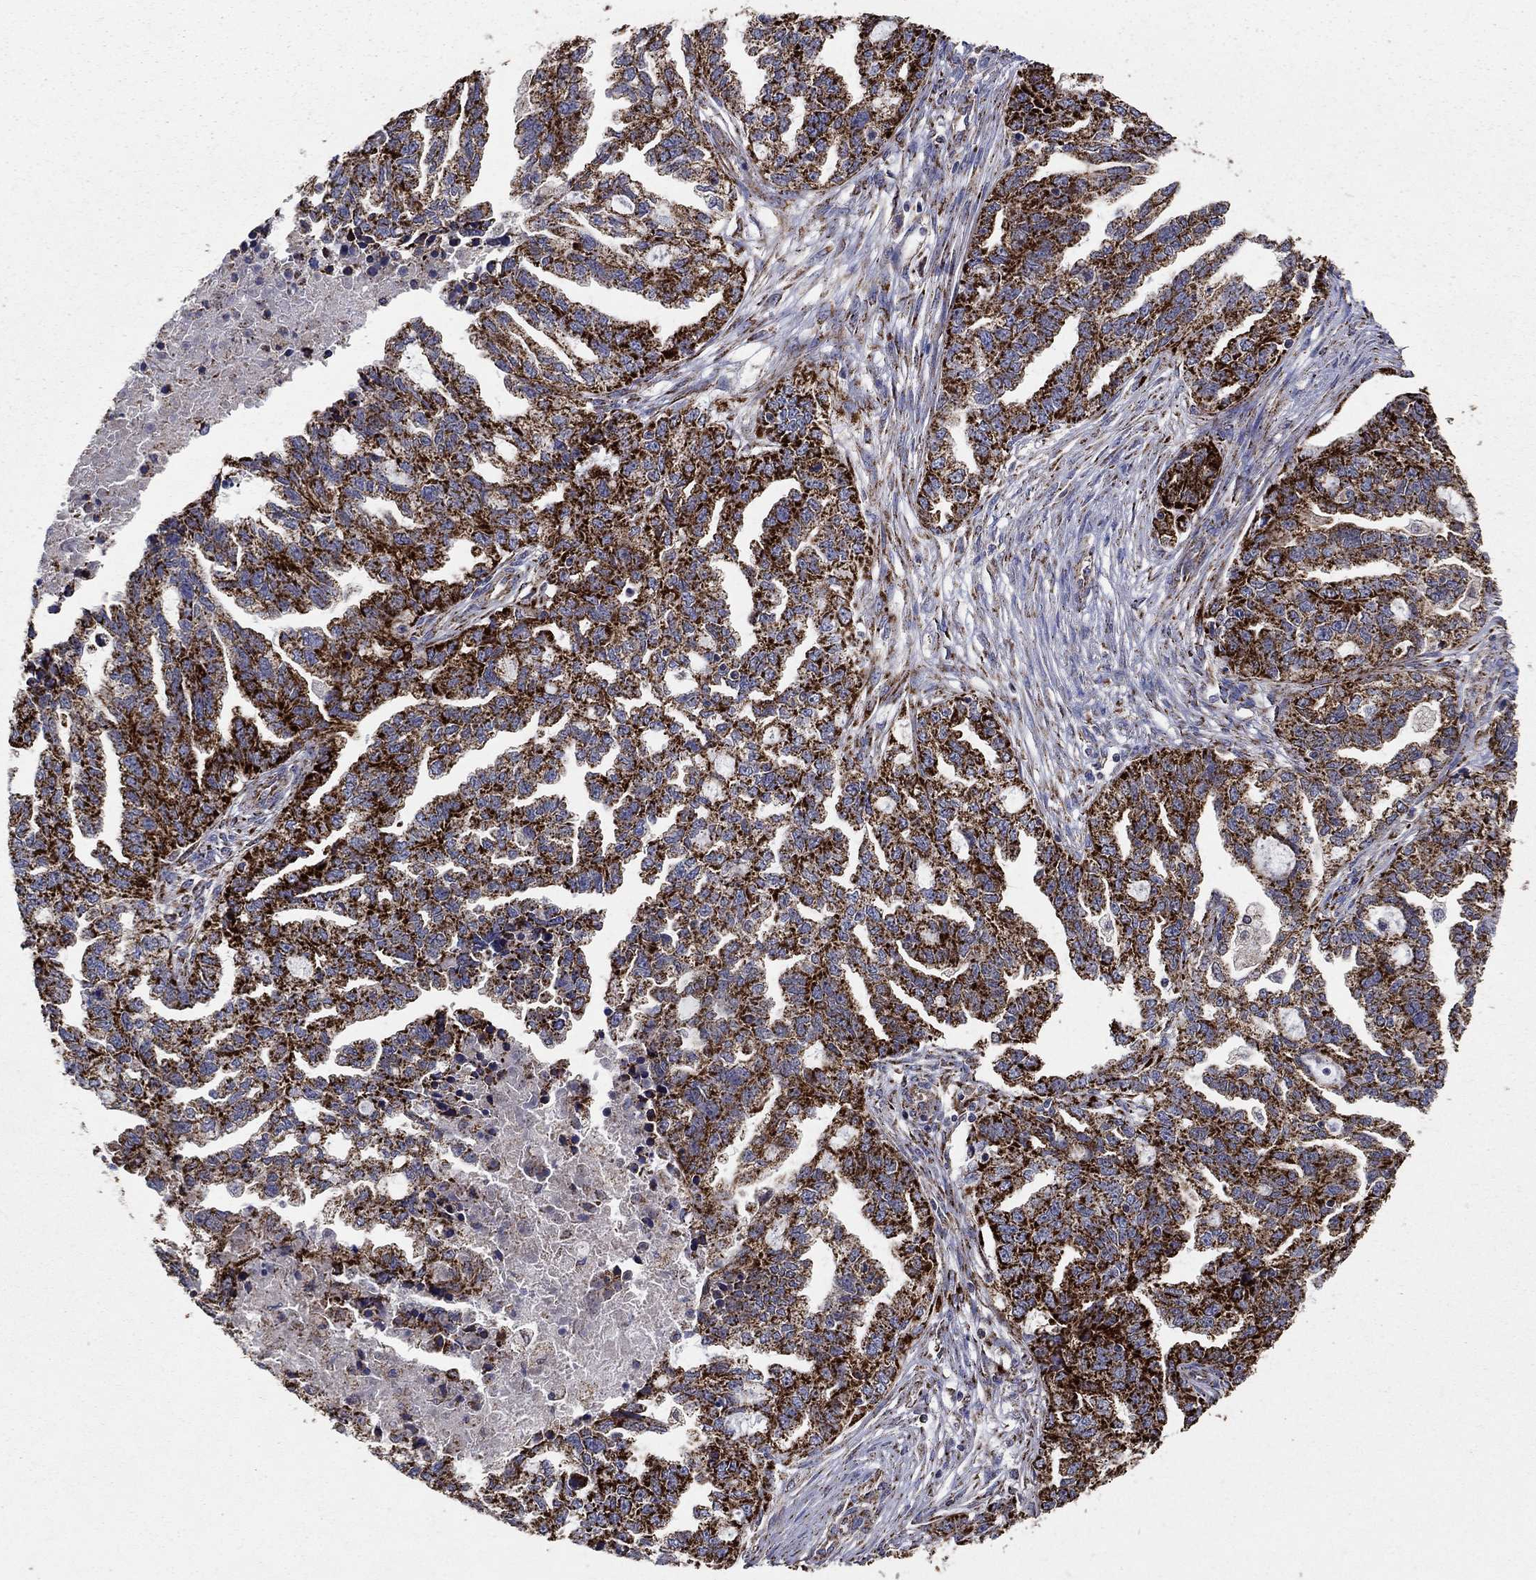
{"staining": {"intensity": "strong", "quantity": ">75%", "location": "cytoplasmic/membranous"}, "tissue": "ovarian cancer", "cell_type": "Tumor cells", "image_type": "cancer", "snomed": [{"axis": "morphology", "description": "Cystadenocarcinoma, serous, NOS"}, {"axis": "topography", "description": "Ovary"}], "caption": "Ovarian cancer stained with a brown dye shows strong cytoplasmic/membranous positive positivity in about >75% of tumor cells.", "gene": "GCSH", "patient": {"sex": "female", "age": 51}}